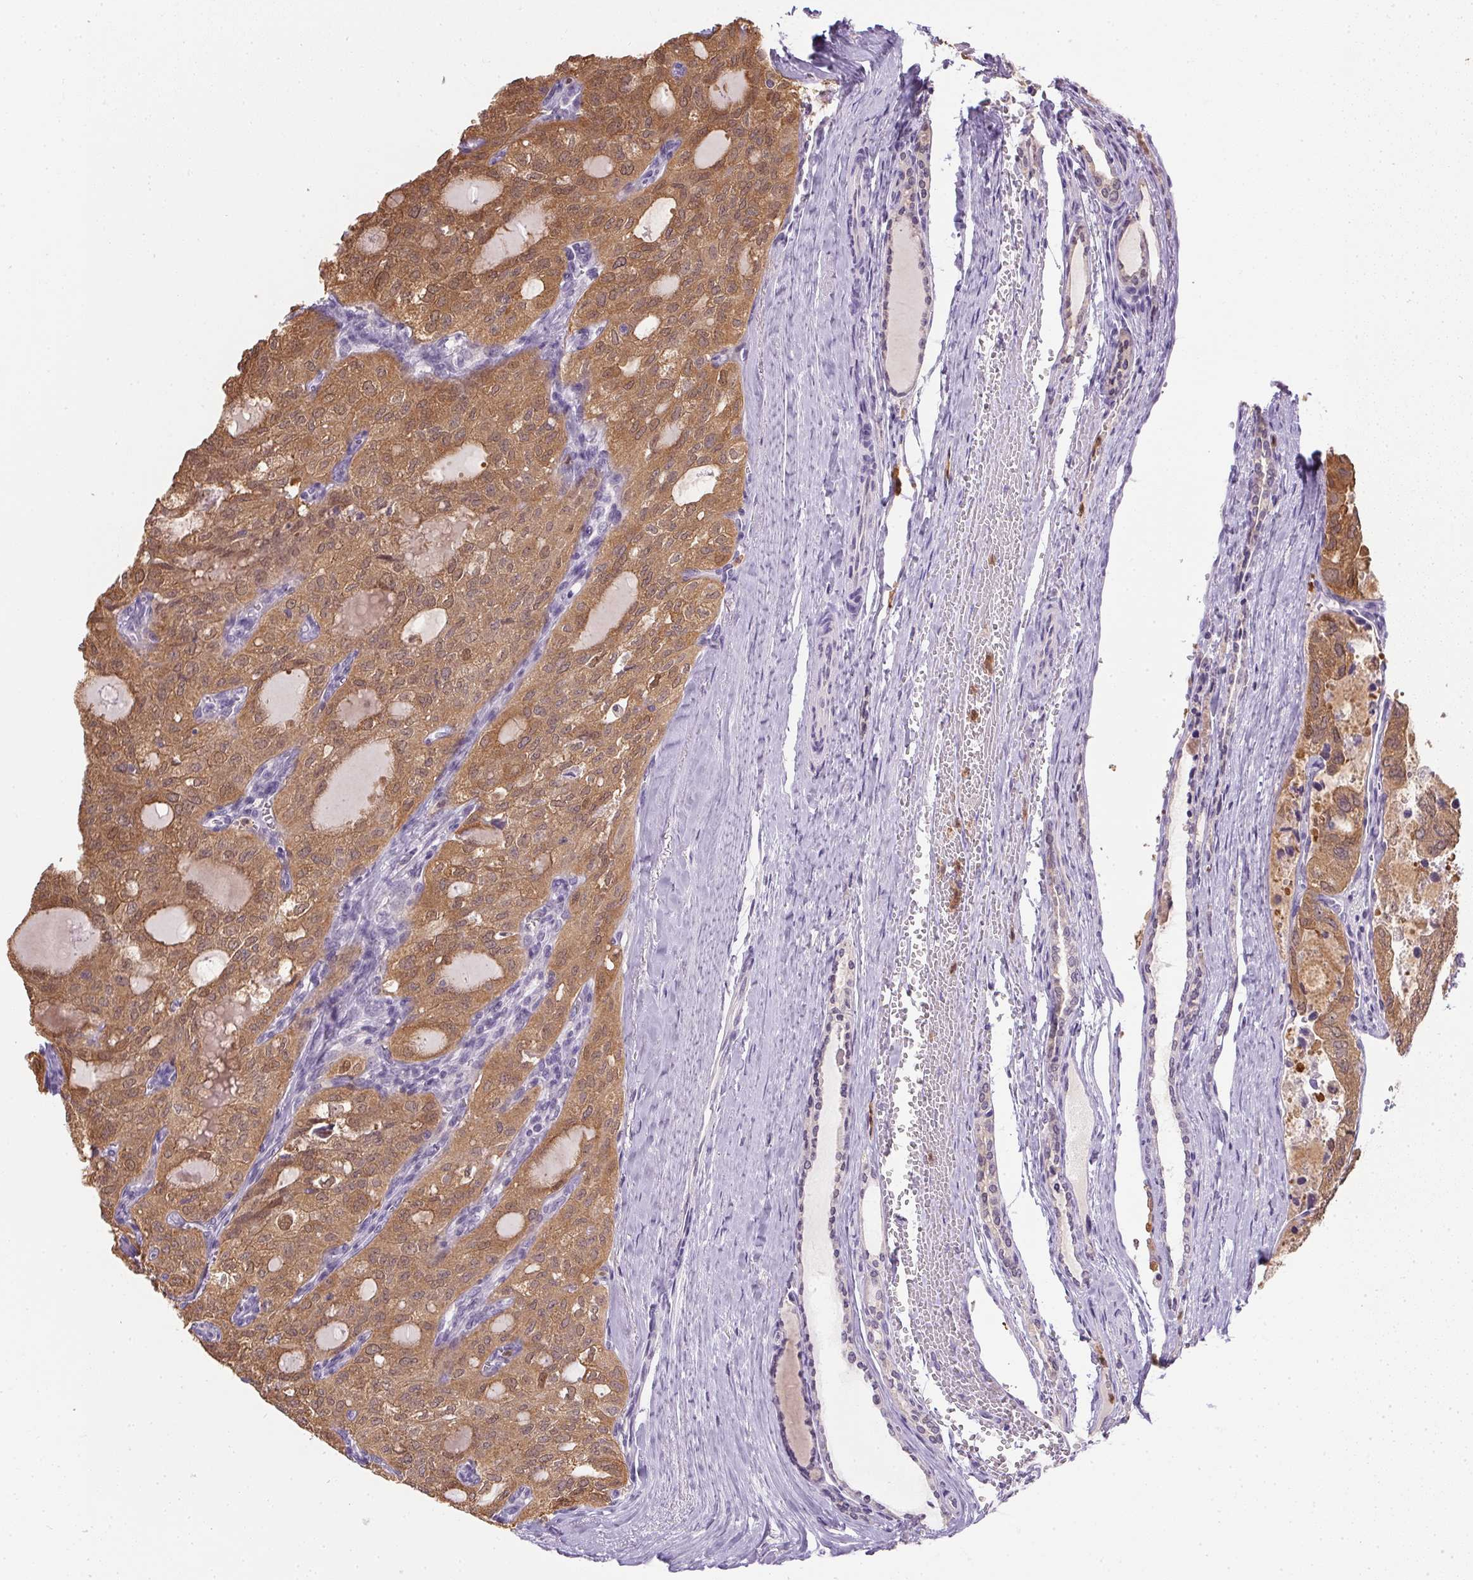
{"staining": {"intensity": "moderate", "quantity": ">75%", "location": "cytoplasmic/membranous"}, "tissue": "thyroid cancer", "cell_type": "Tumor cells", "image_type": "cancer", "snomed": [{"axis": "morphology", "description": "Follicular adenoma carcinoma, NOS"}, {"axis": "topography", "description": "Thyroid gland"}], "caption": "Thyroid cancer stained with a brown dye shows moderate cytoplasmic/membranous positive positivity in approximately >75% of tumor cells.", "gene": "DNAJC5G", "patient": {"sex": "male", "age": 75}}